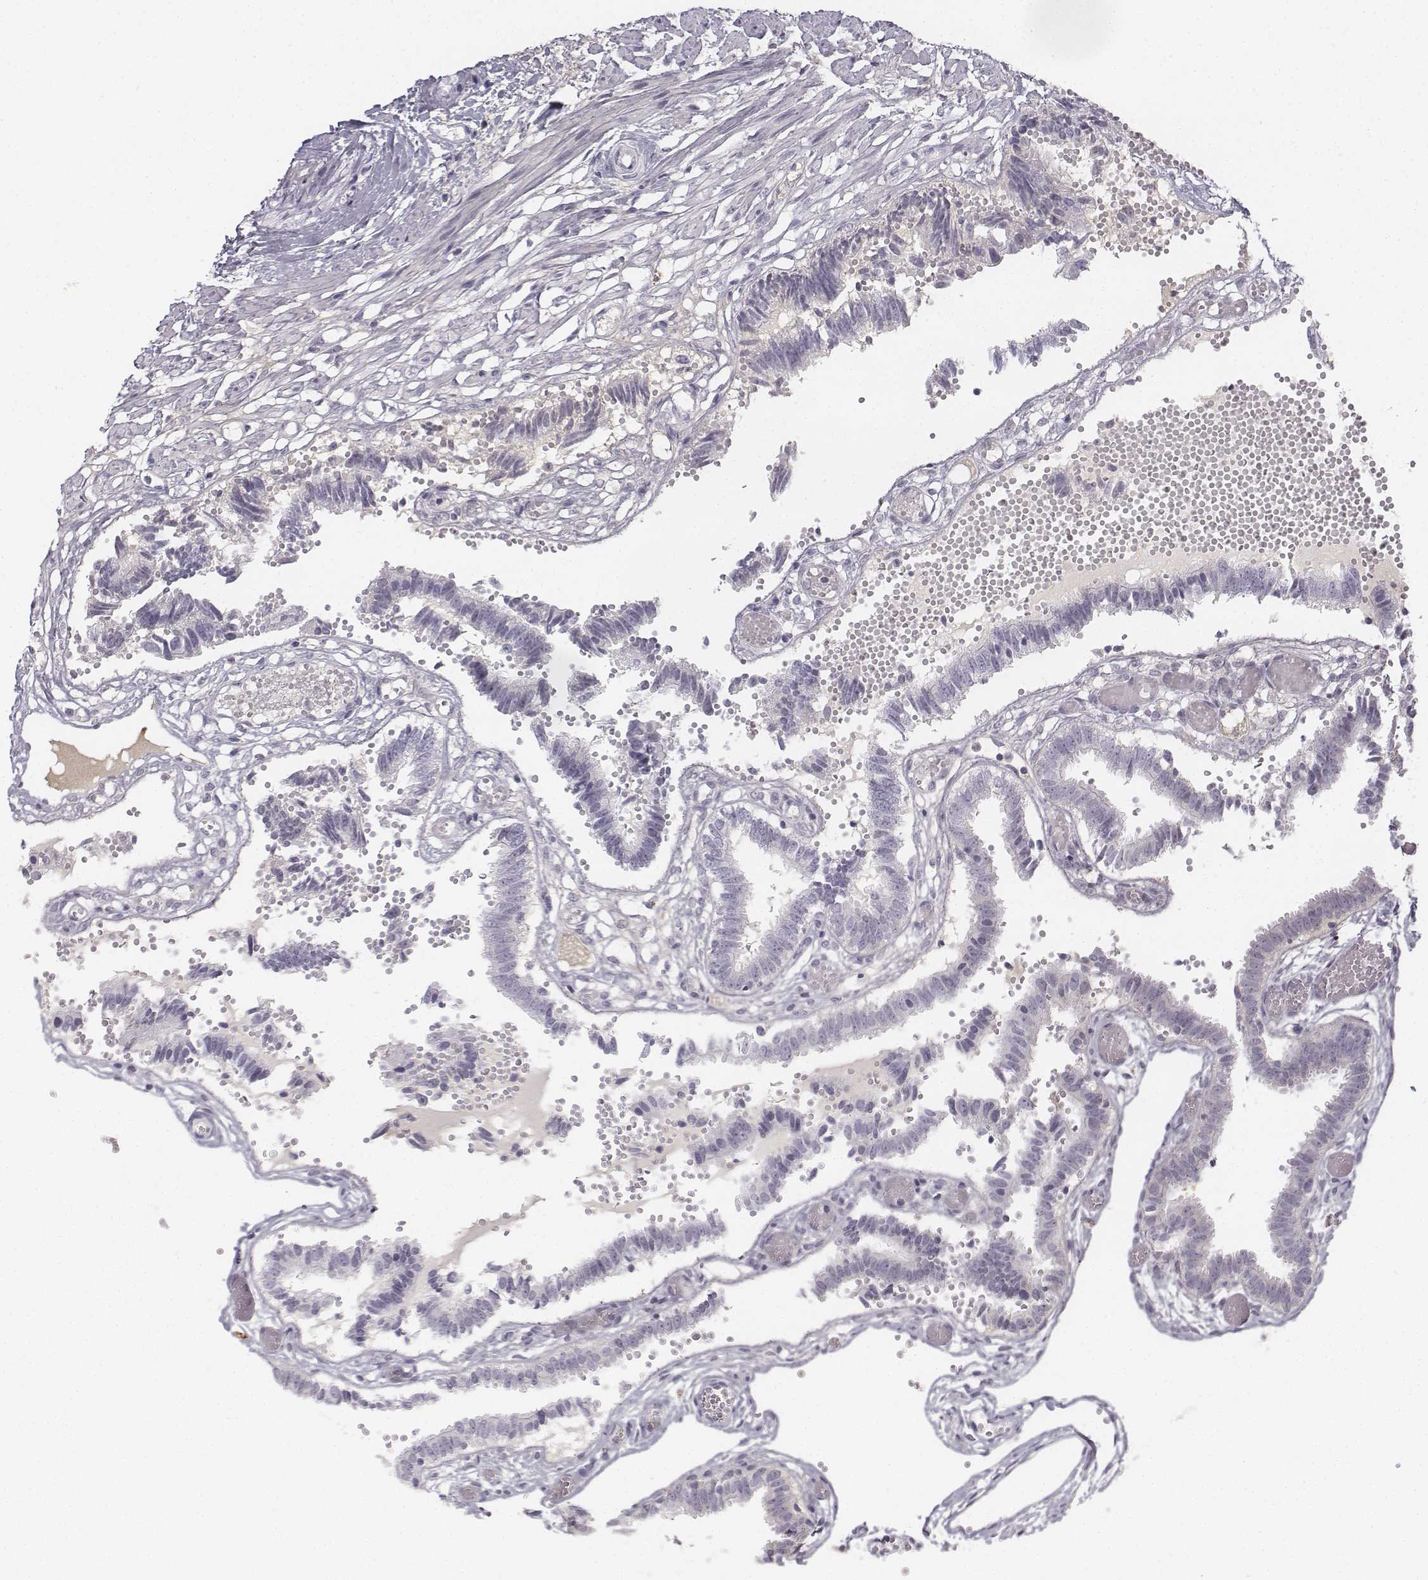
{"staining": {"intensity": "negative", "quantity": "none", "location": "none"}, "tissue": "fallopian tube", "cell_type": "Glandular cells", "image_type": "normal", "snomed": [{"axis": "morphology", "description": "Normal tissue, NOS"}, {"axis": "topography", "description": "Fallopian tube"}], "caption": "Immunohistochemistry histopathology image of unremarkable fallopian tube: human fallopian tube stained with DAB (3,3'-diaminobenzidine) demonstrates no significant protein expression in glandular cells.", "gene": "KRT84", "patient": {"sex": "female", "age": 37}}